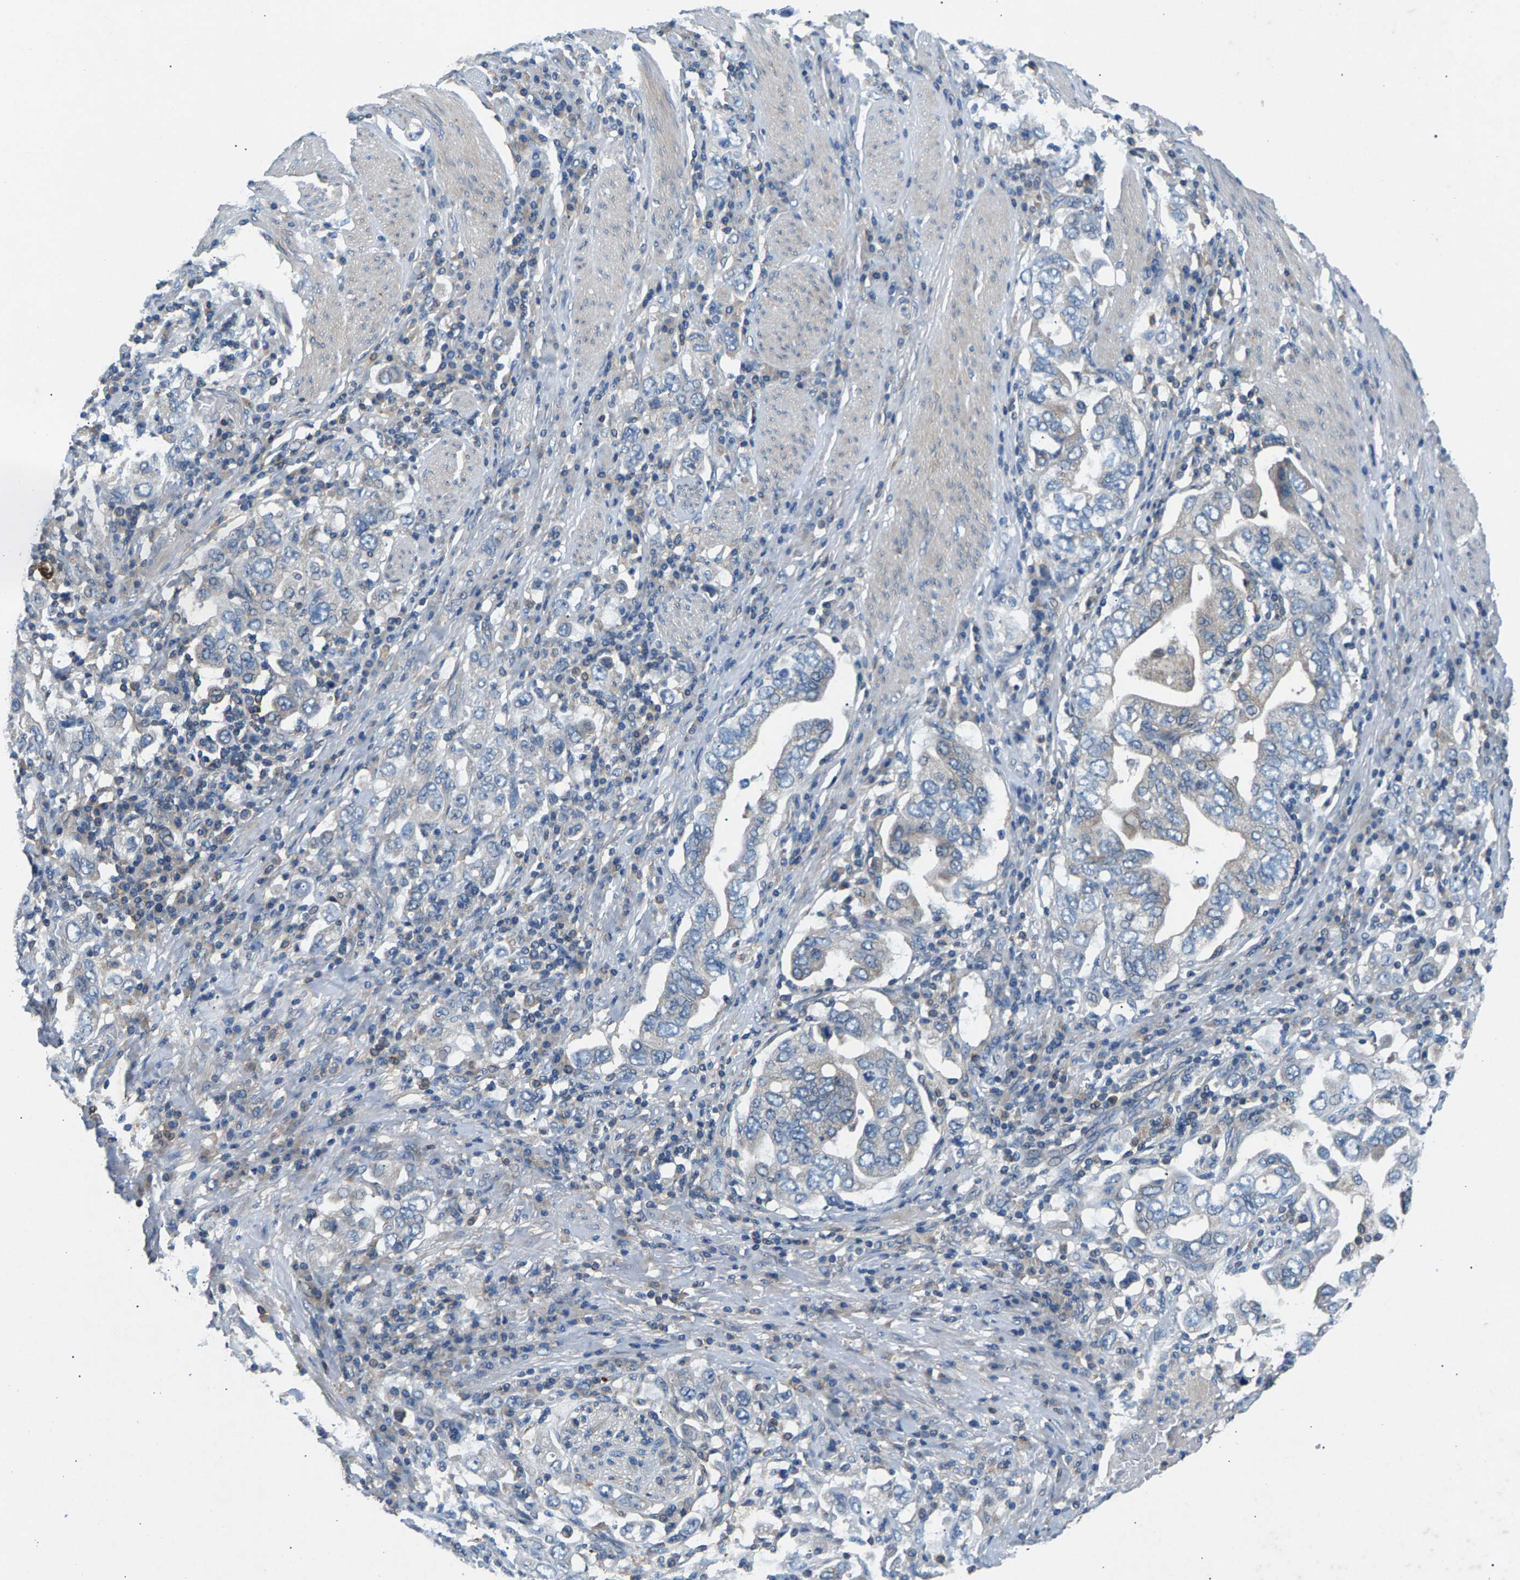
{"staining": {"intensity": "negative", "quantity": "none", "location": "none"}, "tissue": "stomach cancer", "cell_type": "Tumor cells", "image_type": "cancer", "snomed": [{"axis": "morphology", "description": "Adenocarcinoma, NOS"}, {"axis": "topography", "description": "Stomach, upper"}], "caption": "A photomicrograph of human stomach cancer (adenocarcinoma) is negative for staining in tumor cells. The staining is performed using DAB brown chromogen with nuclei counter-stained in using hematoxylin.", "gene": "NT5C", "patient": {"sex": "male", "age": 62}}